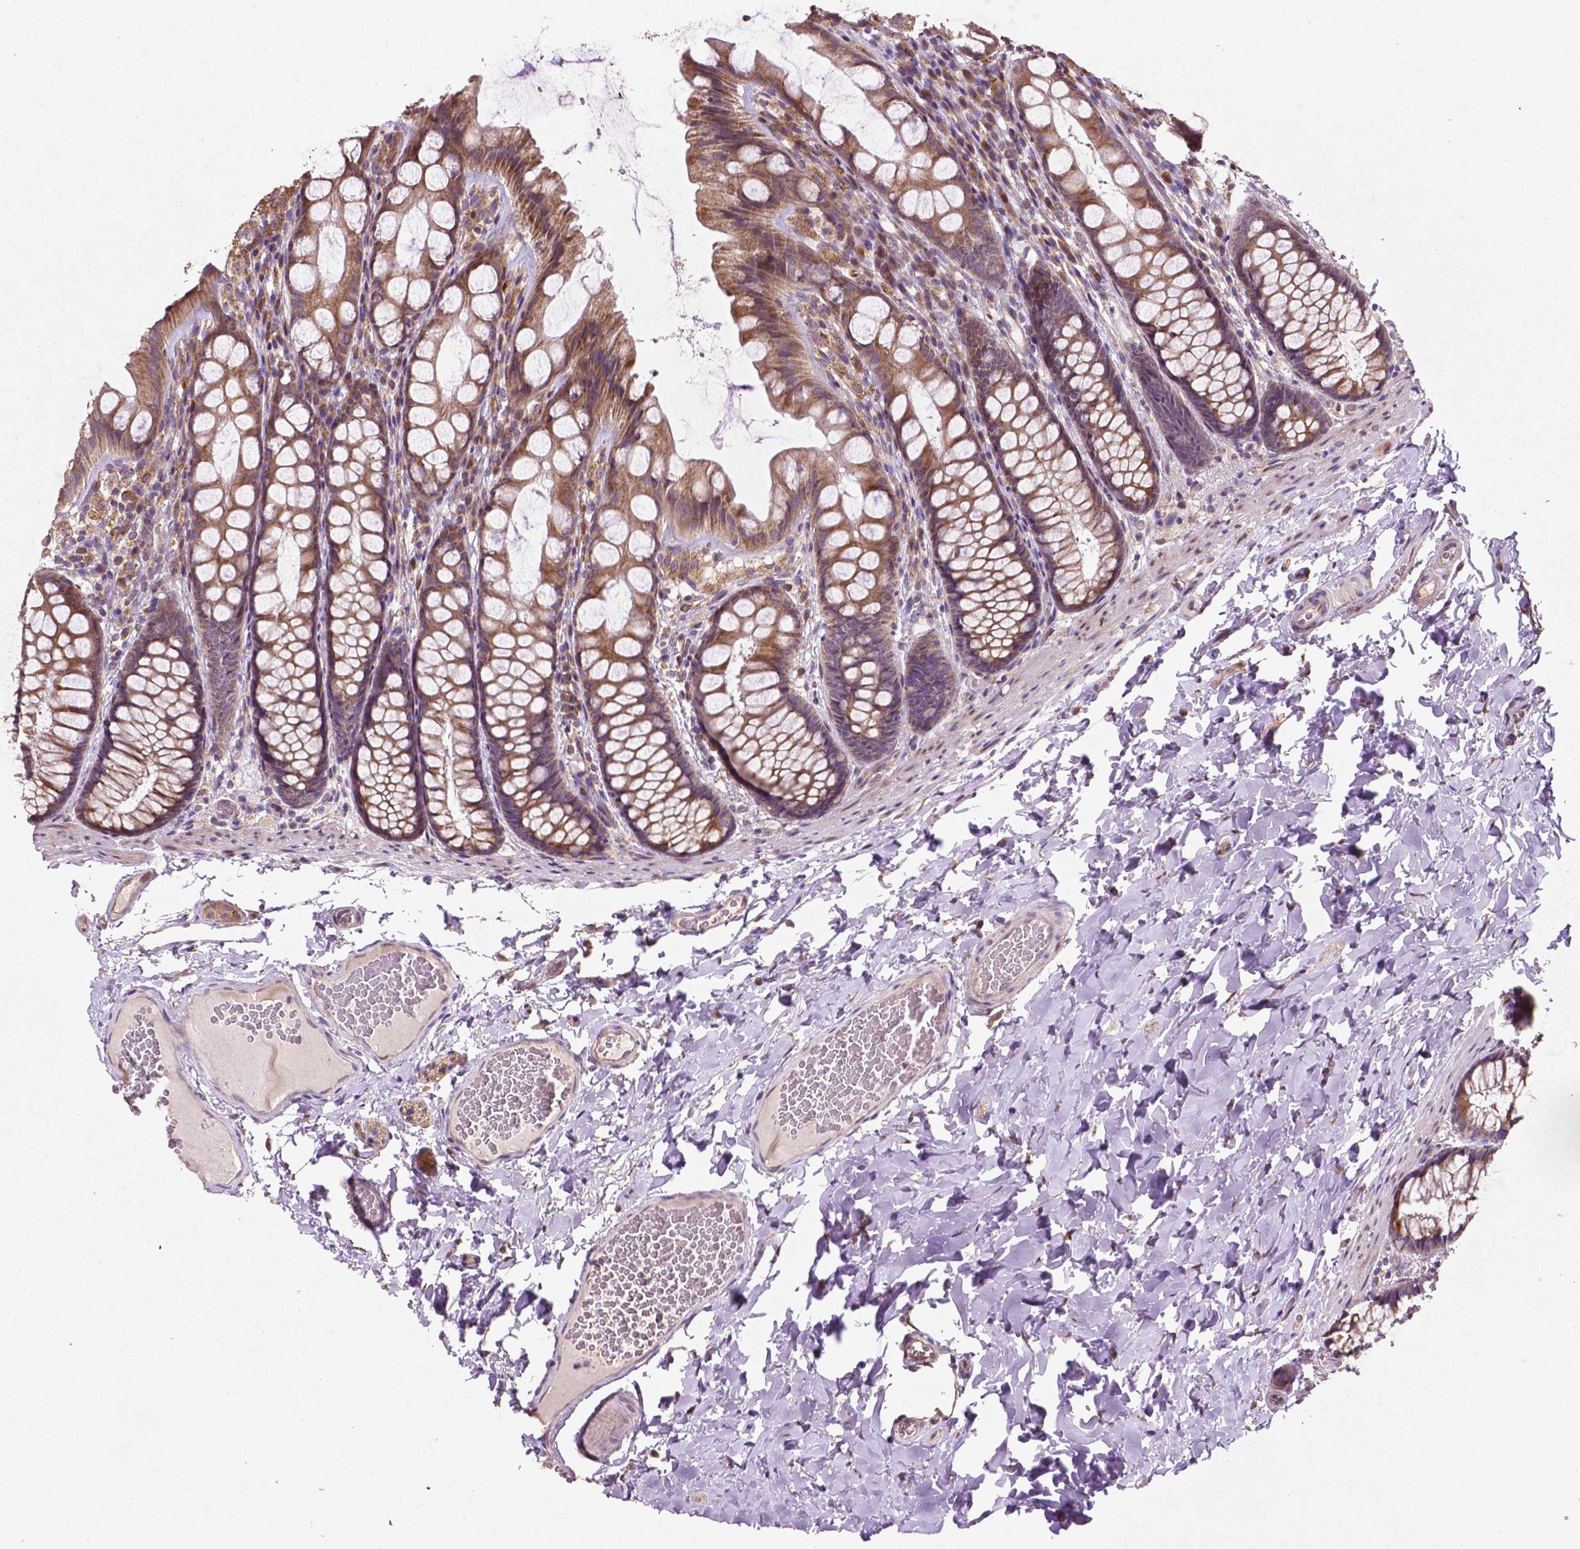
{"staining": {"intensity": "negative", "quantity": "none", "location": "none"}, "tissue": "colon", "cell_type": "Endothelial cells", "image_type": "normal", "snomed": [{"axis": "morphology", "description": "Normal tissue, NOS"}, {"axis": "topography", "description": "Colon"}], "caption": "High power microscopy micrograph of an IHC photomicrograph of unremarkable colon, revealing no significant expression in endothelial cells. Brightfield microscopy of immunohistochemistry stained with DAB (brown) and hematoxylin (blue), captured at high magnification.", "gene": "MBTPS1", "patient": {"sex": "male", "age": 47}}